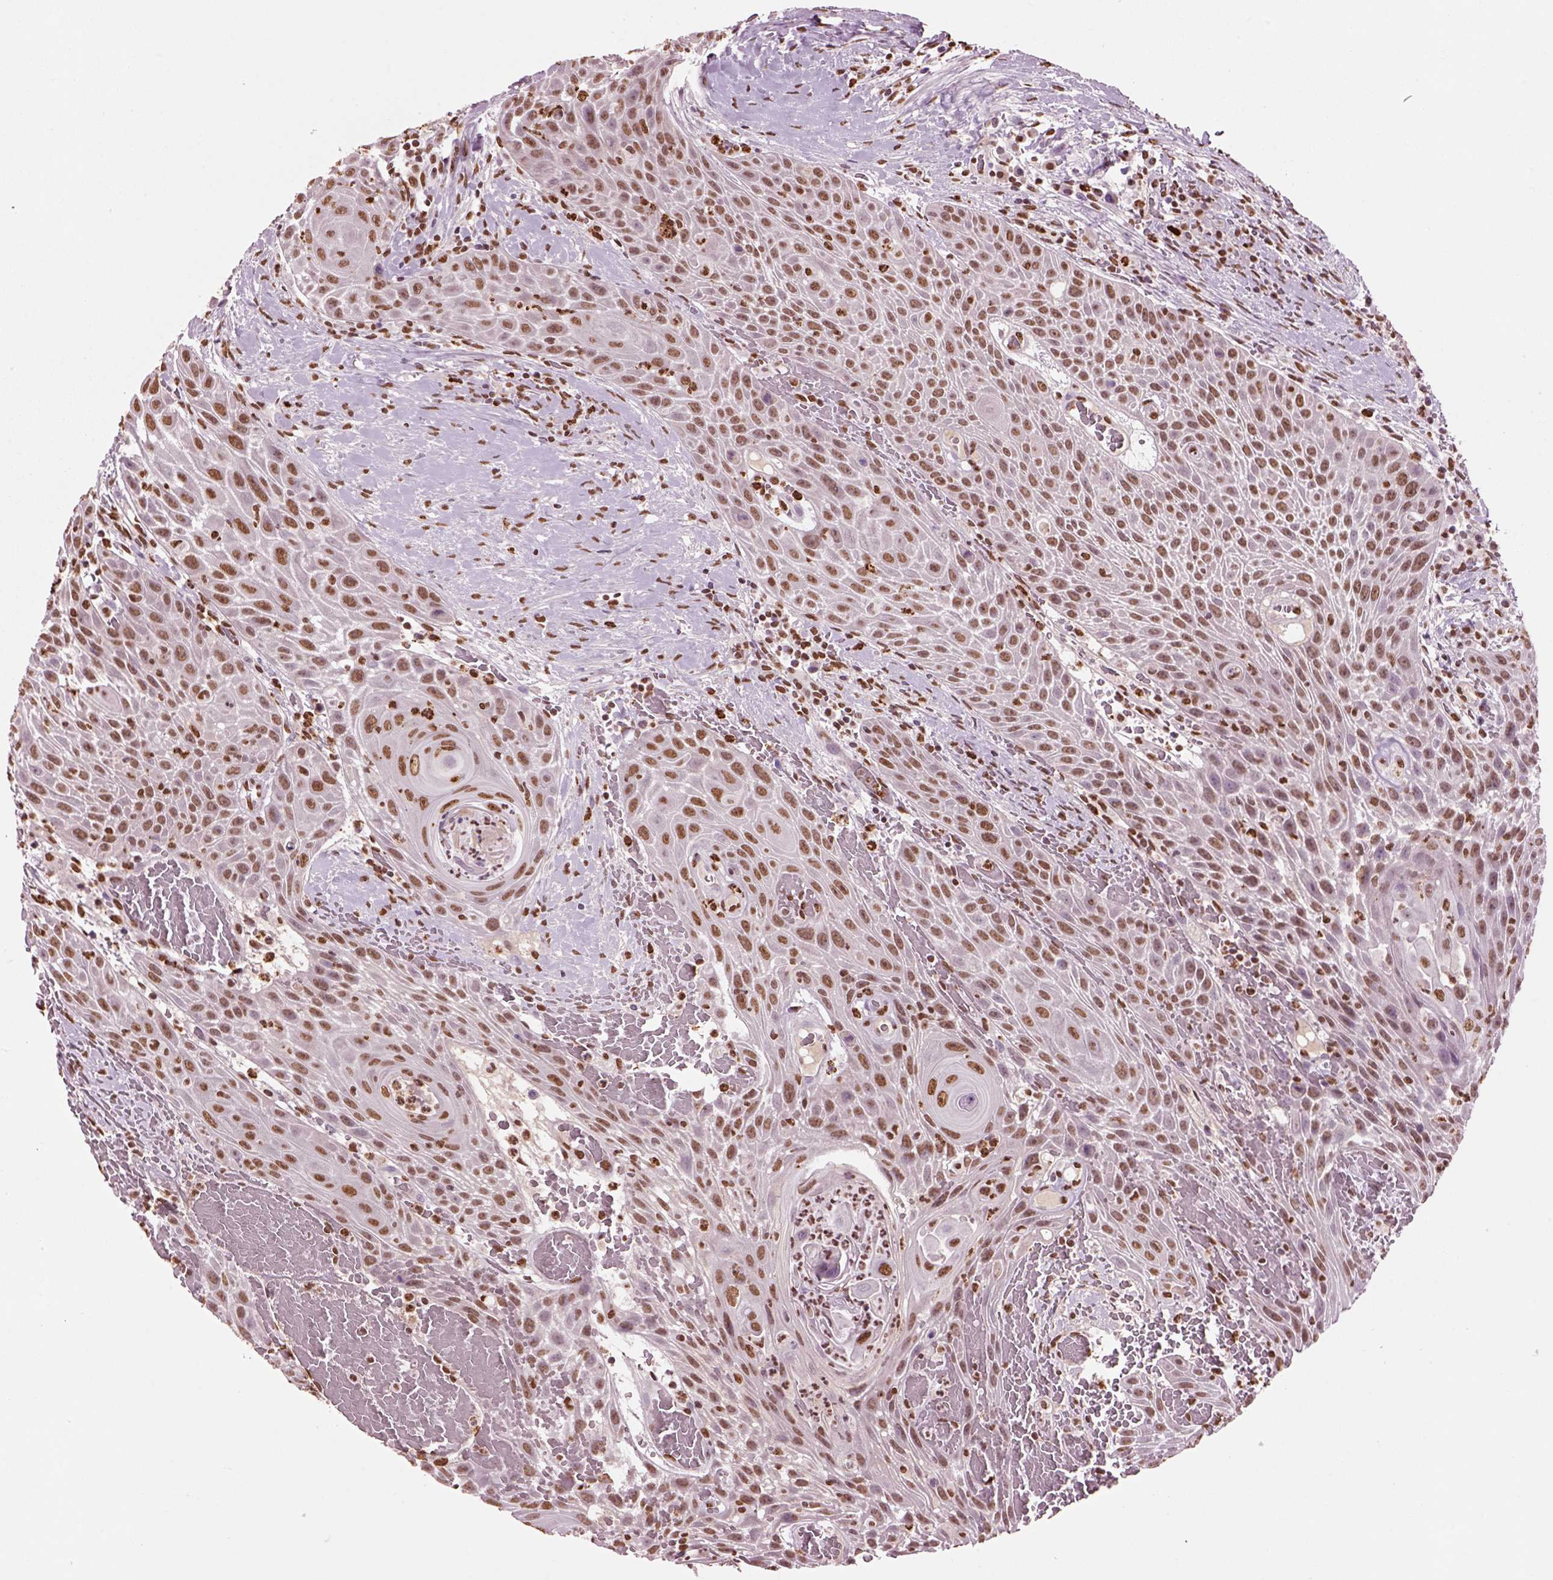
{"staining": {"intensity": "moderate", "quantity": ">75%", "location": "nuclear"}, "tissue": "head and neck cancer", "cell_type": "Tumor cells", "image_type": "cancer", "snomed": [{"axis": "morphology", "description": "Squamous cell carcinoma, NOS"}, {"axis": "topography", "description": "Head-Neck"}], "caption": "Squamous cell carcinoma (head and neck) stained for a protein (brown) displays moderate nuclear positive staining in approximately >75% of tumor cells.", "gene": "DDX3X", "patient": {"sex": "male", "age": 69}}